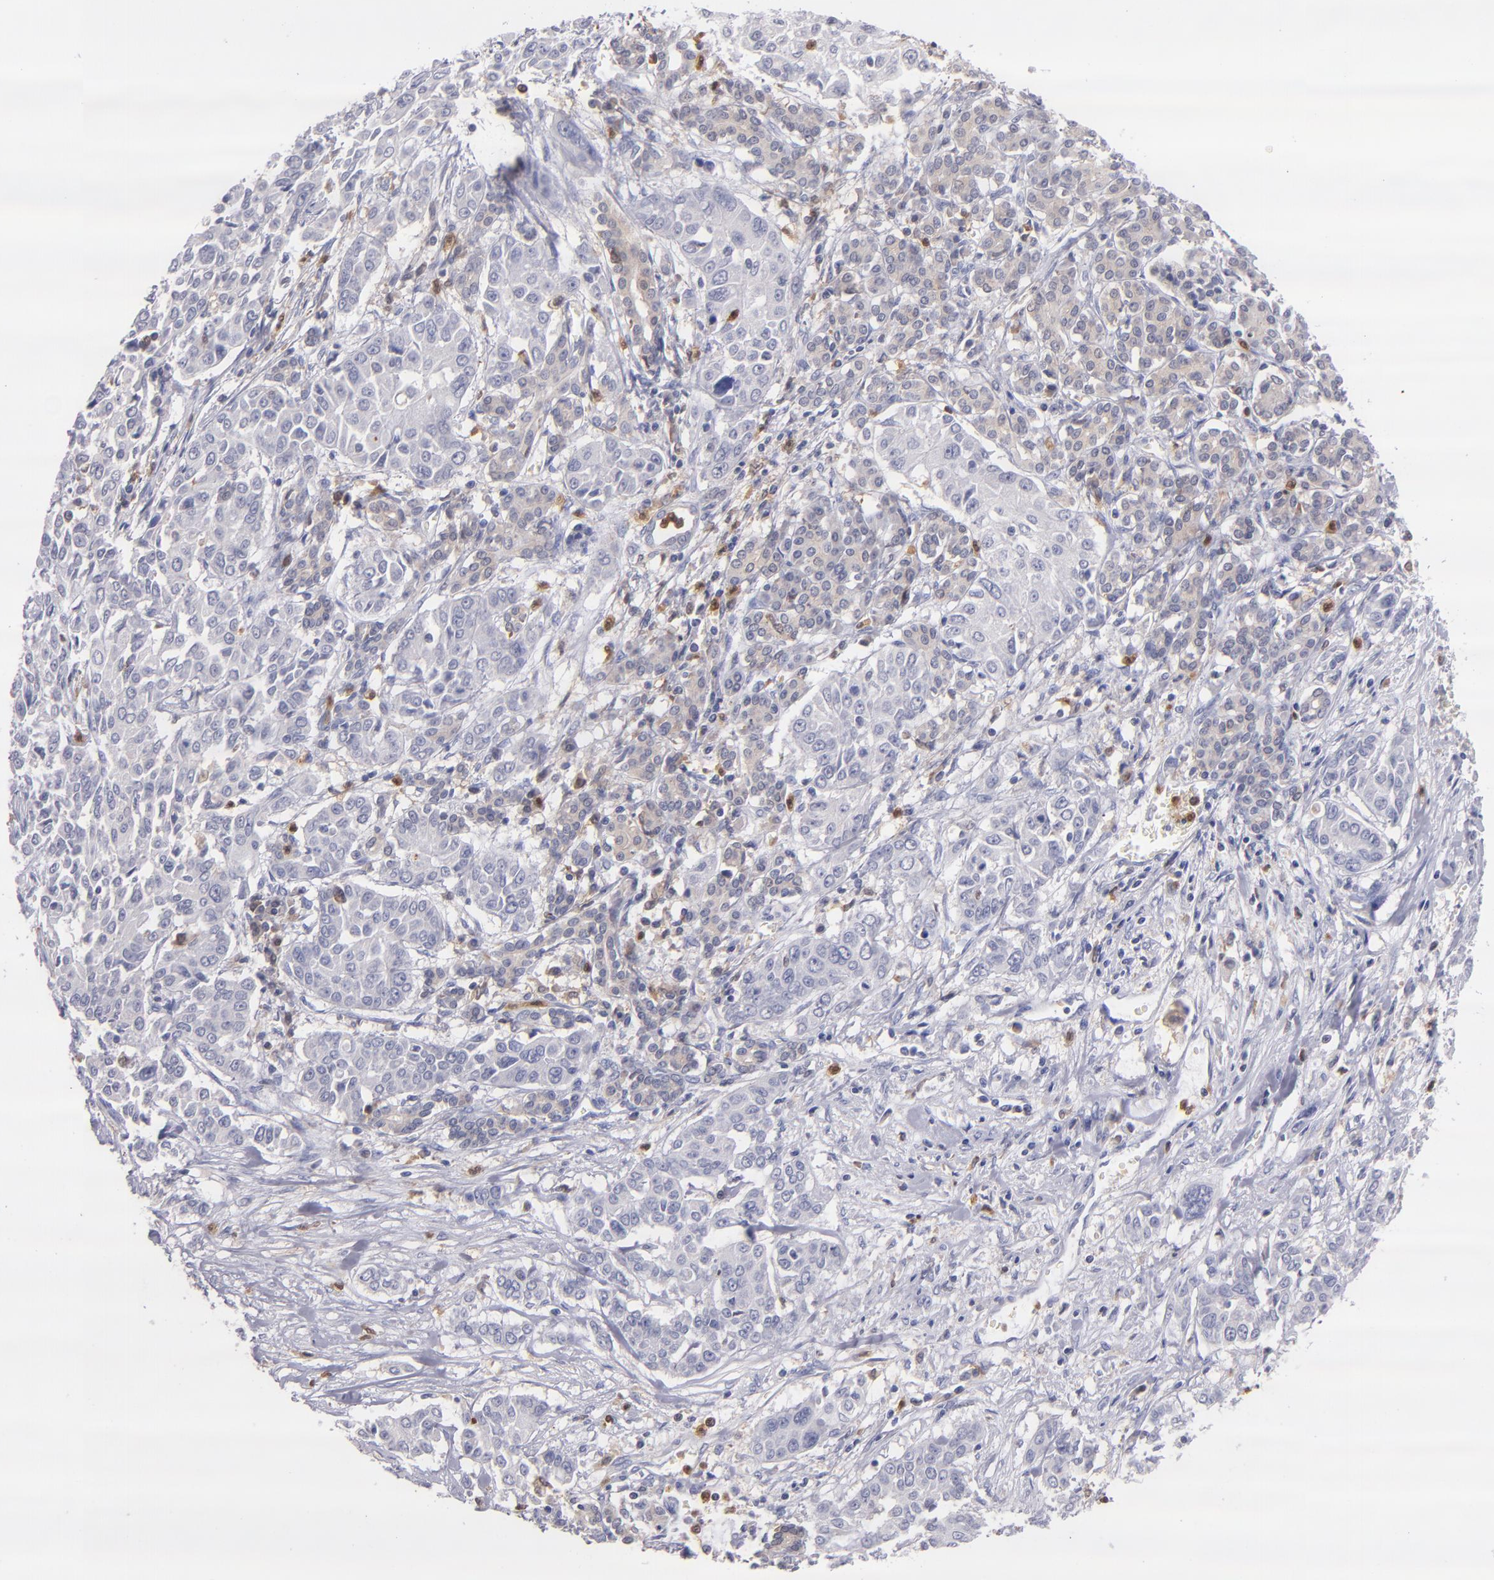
{"staining": {"intensity": "negative", "quantity": "none", "location": "none"}, "tissue": "pancreatic cancer", "cell_type": "Tumor cells", "image_type": "cancer", "snomed": [{"axis": "morphology", "description": "Adenocarcinoma, NOS"}, {"axis": "topography", "description": "Pancreas"}], "caption": "Histopathology image shows no significant protein expression in tumor cells of adenocarcinoma (pancreatic).", "gene": "PRKCD", "patient": {"sex": "female", "age": 52}}